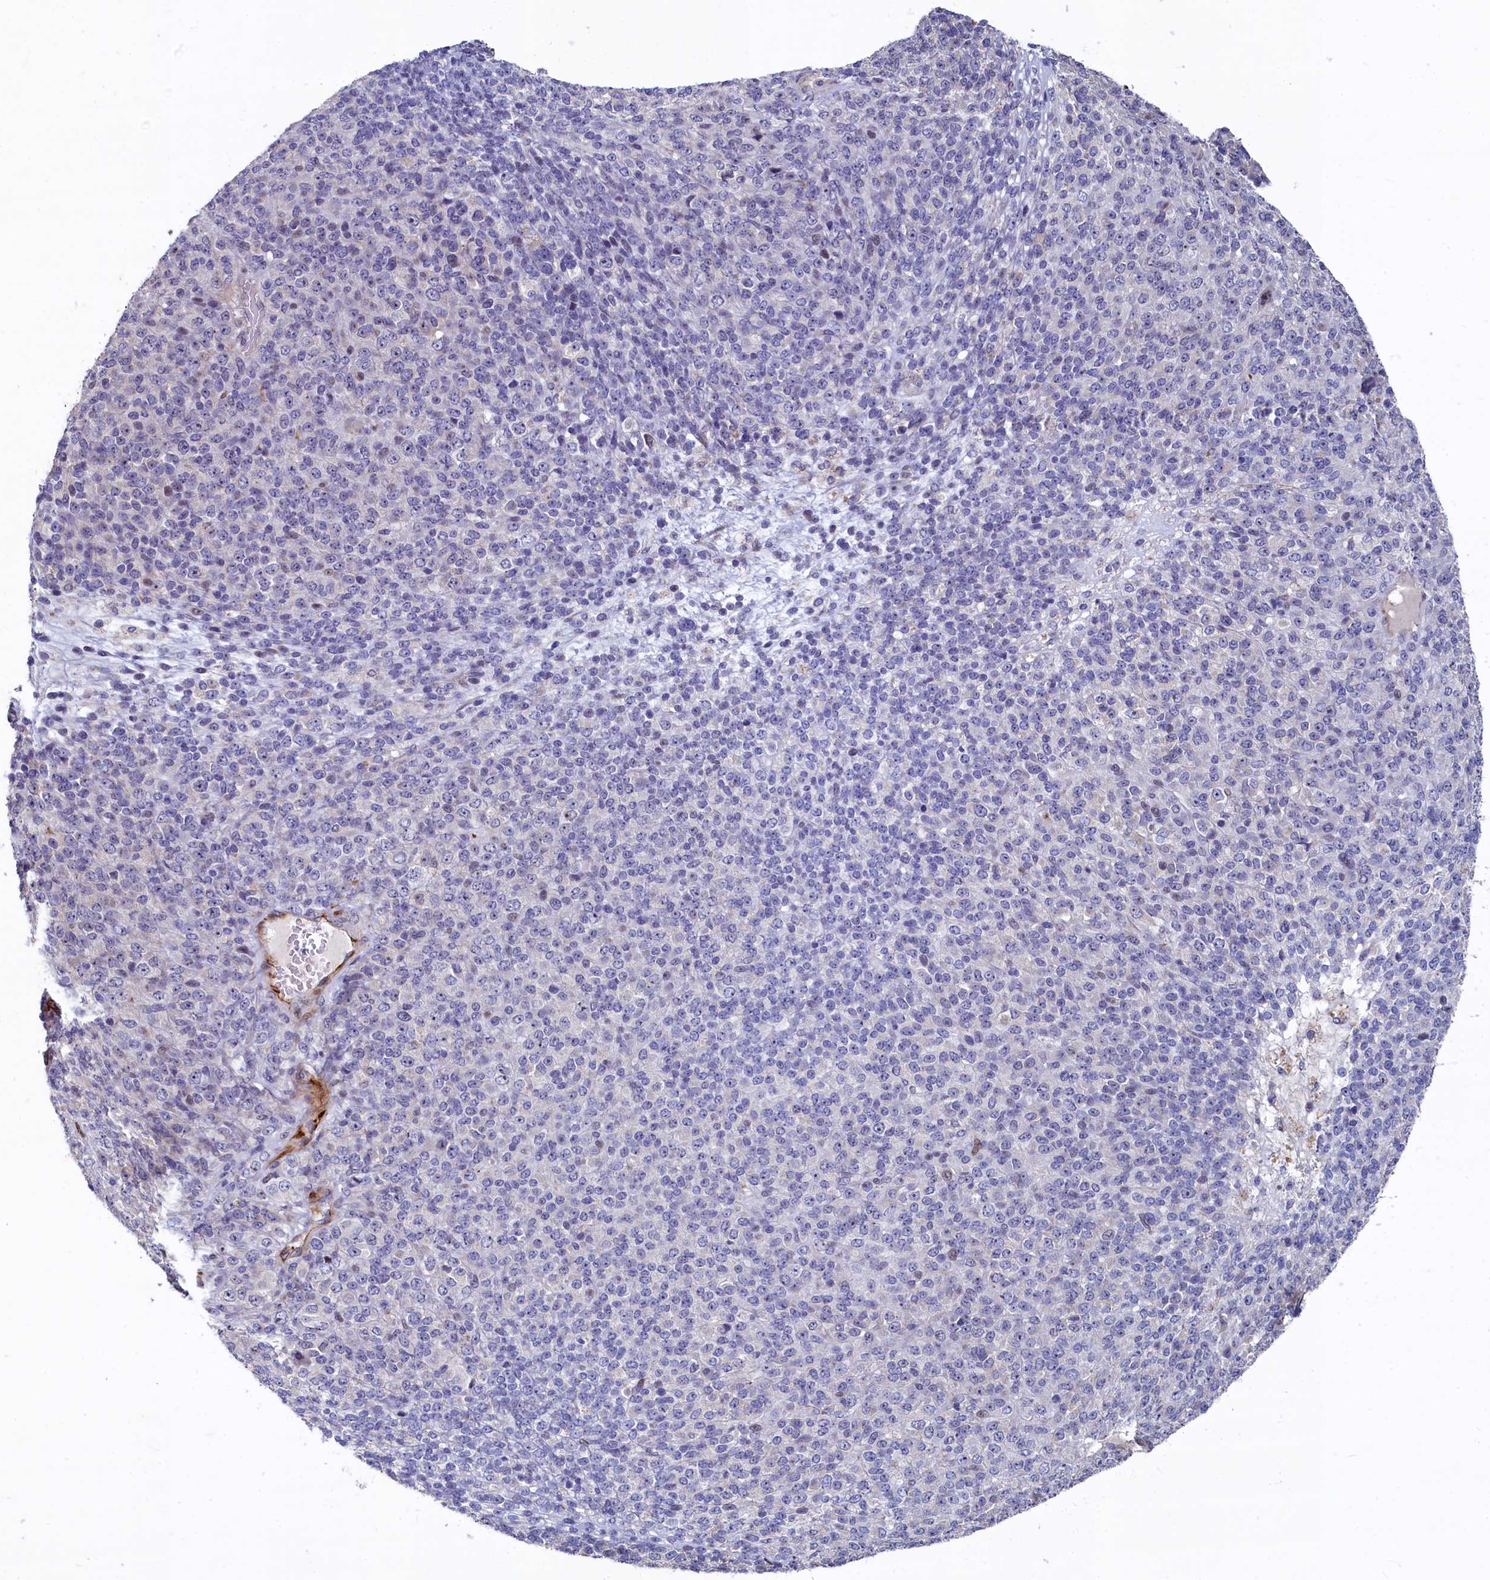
{"staining": {"intensity": "weak", "quantity": "<25%", "location": "nuclear"}, "tissue": "melanoma", "cell_type": "Tumor cells", "image_type": "cancer", "snomed": [{"axis": "morphology", "description": "Malignant melanoma, Metastatic site"}, {"axis": "topography", "description": "Brain"}], "caption": "Melanoma was stained to show a protein in brown. There is no significant staining in tumor cells.", "gene": "ASXL3", "patient": {"sex": "female", "age": 56}}